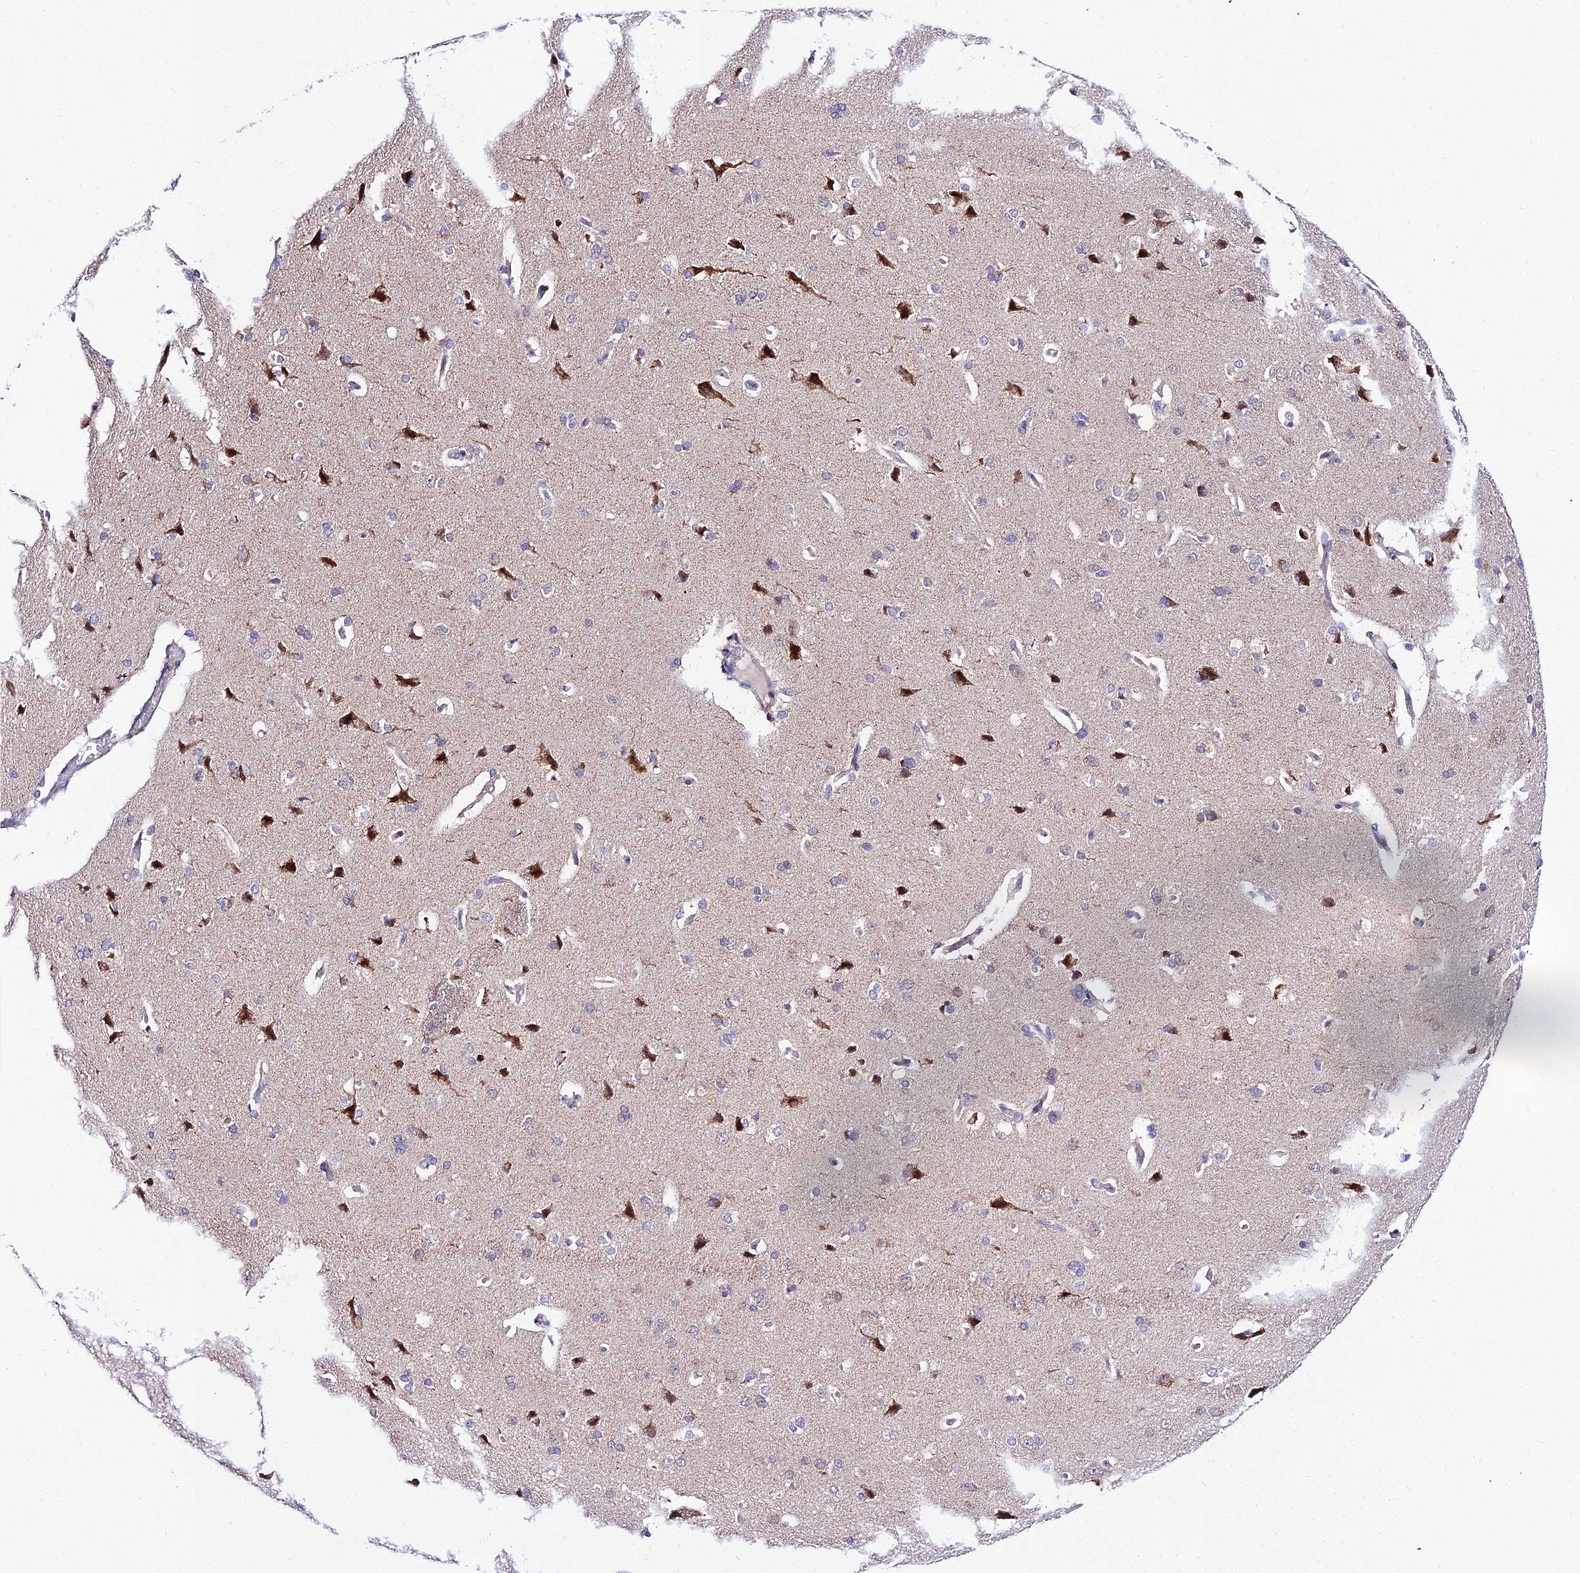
{"staining": {"intensity": "negative", "quantity": "none", "location": "none"}, "tissue": "cerebral cortex", "cell_type": "Endothelial cells", "image_type": "normal", "snomed": [{"axis": "morphology", "description": "Normal tissue, NOS"}, {"axis": "topography", "description": "Cerebral cortex"}], "caption": "DAB (3,3'-diaminobenzidine) immunohistochemical staining of normal cerebral cortex demonstrates no significant expression in endothelial cells. (Brightfield microscopy of DAB IHC at high magnification).", "gene": "ATP5PB", "patient": {"sex": "male", "age": 62}}